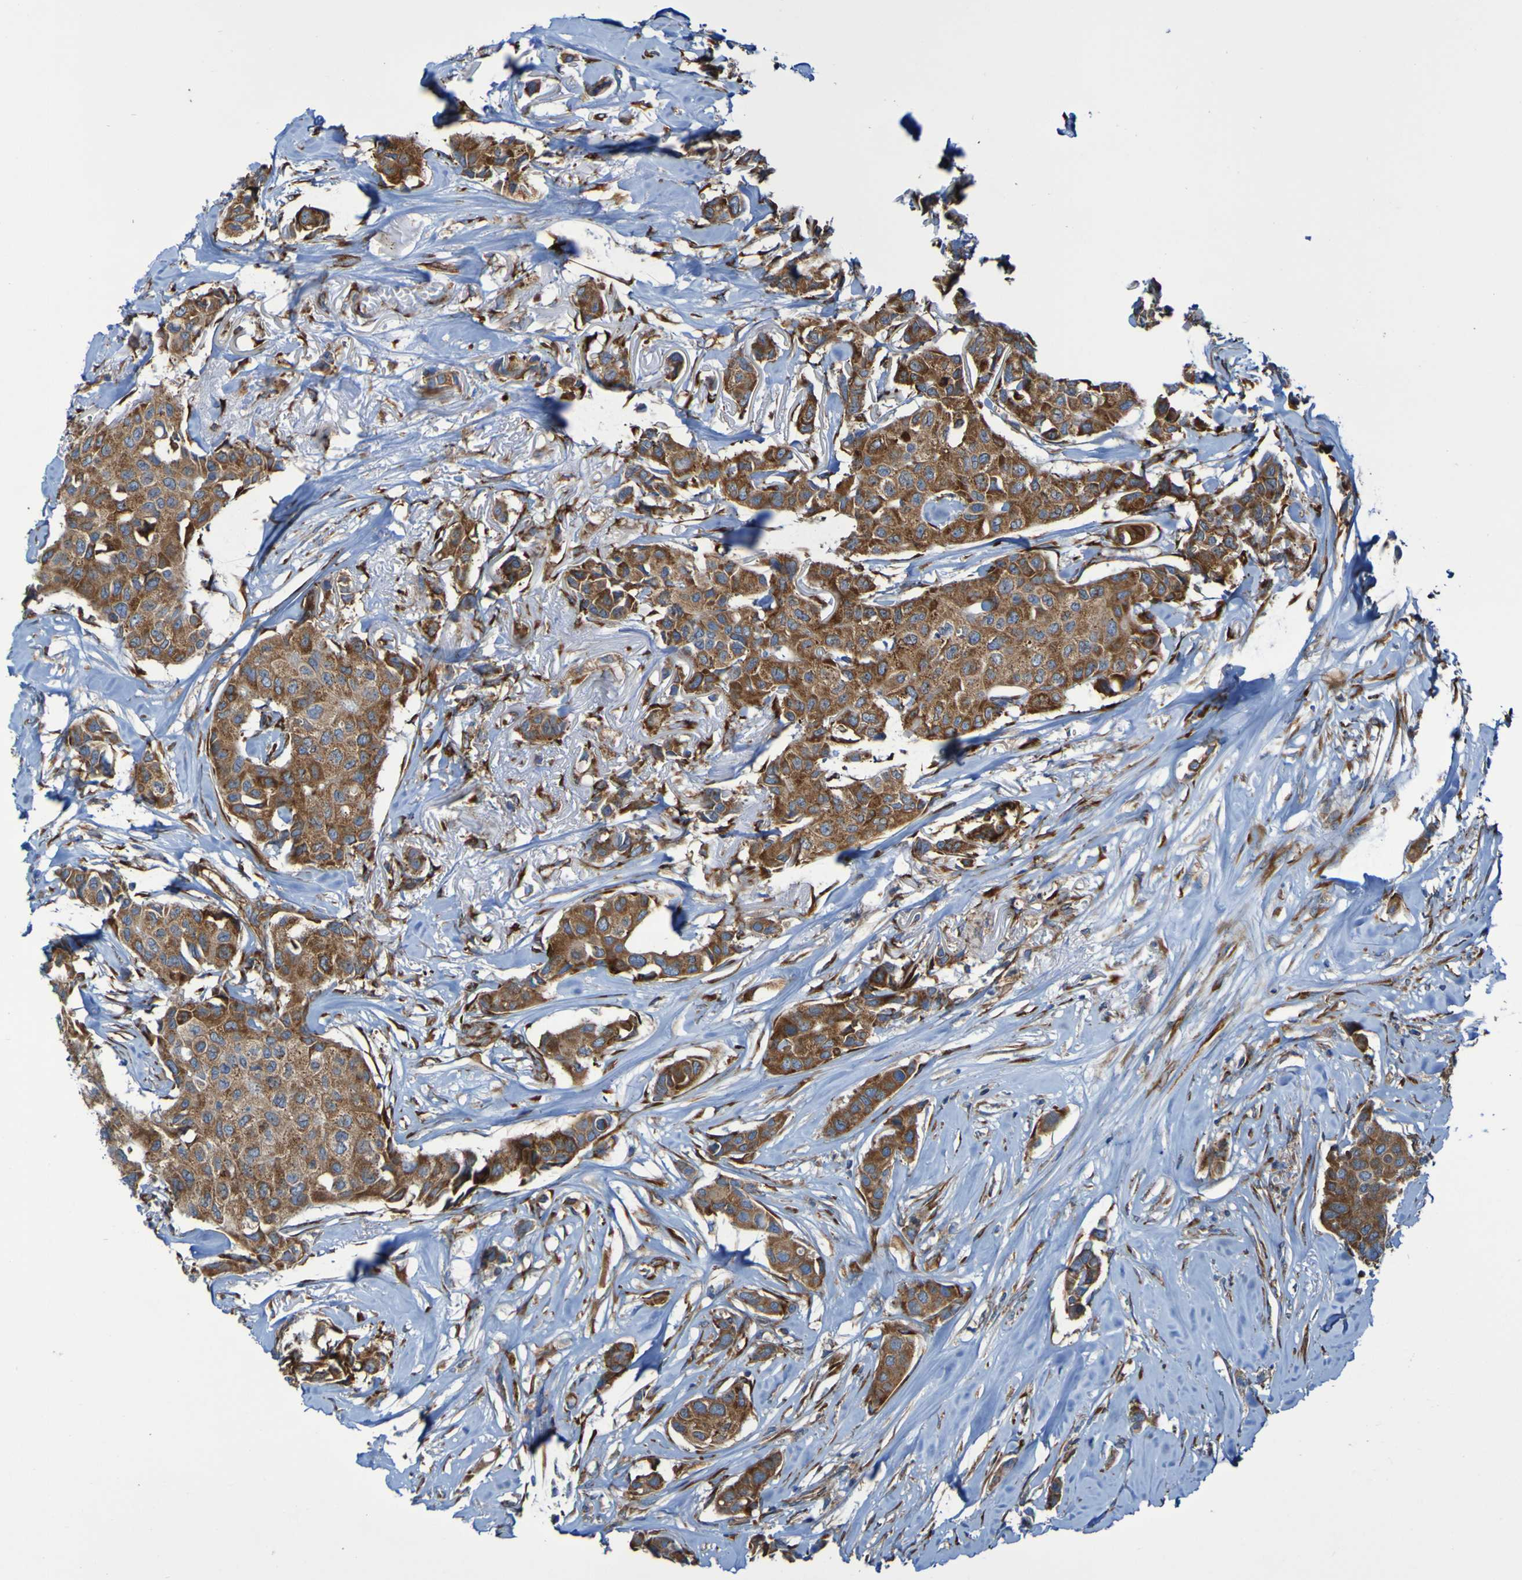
{"staining": {"intensity": "moderate", "quantity": ">75%", "location": "cytoplasmic/membranous"}, "tissue": "breast cancer", "cell_type": "Tumor cells", "image_type": "cancer", "snomed": [{"axis": "morphology", "description": "Duct carcinoma"}, {"axis": "topography", "description": "Breast"}], "caption": "Immunohistochemical staining of human breast cancer (intraductal carcinoma) displays medium levels of moderate cytoplasmic/membranous protein expression in approximately >75% of tumor cells.", "gene": "RPL10", "patient": {"sex": "female", "age": 80}}